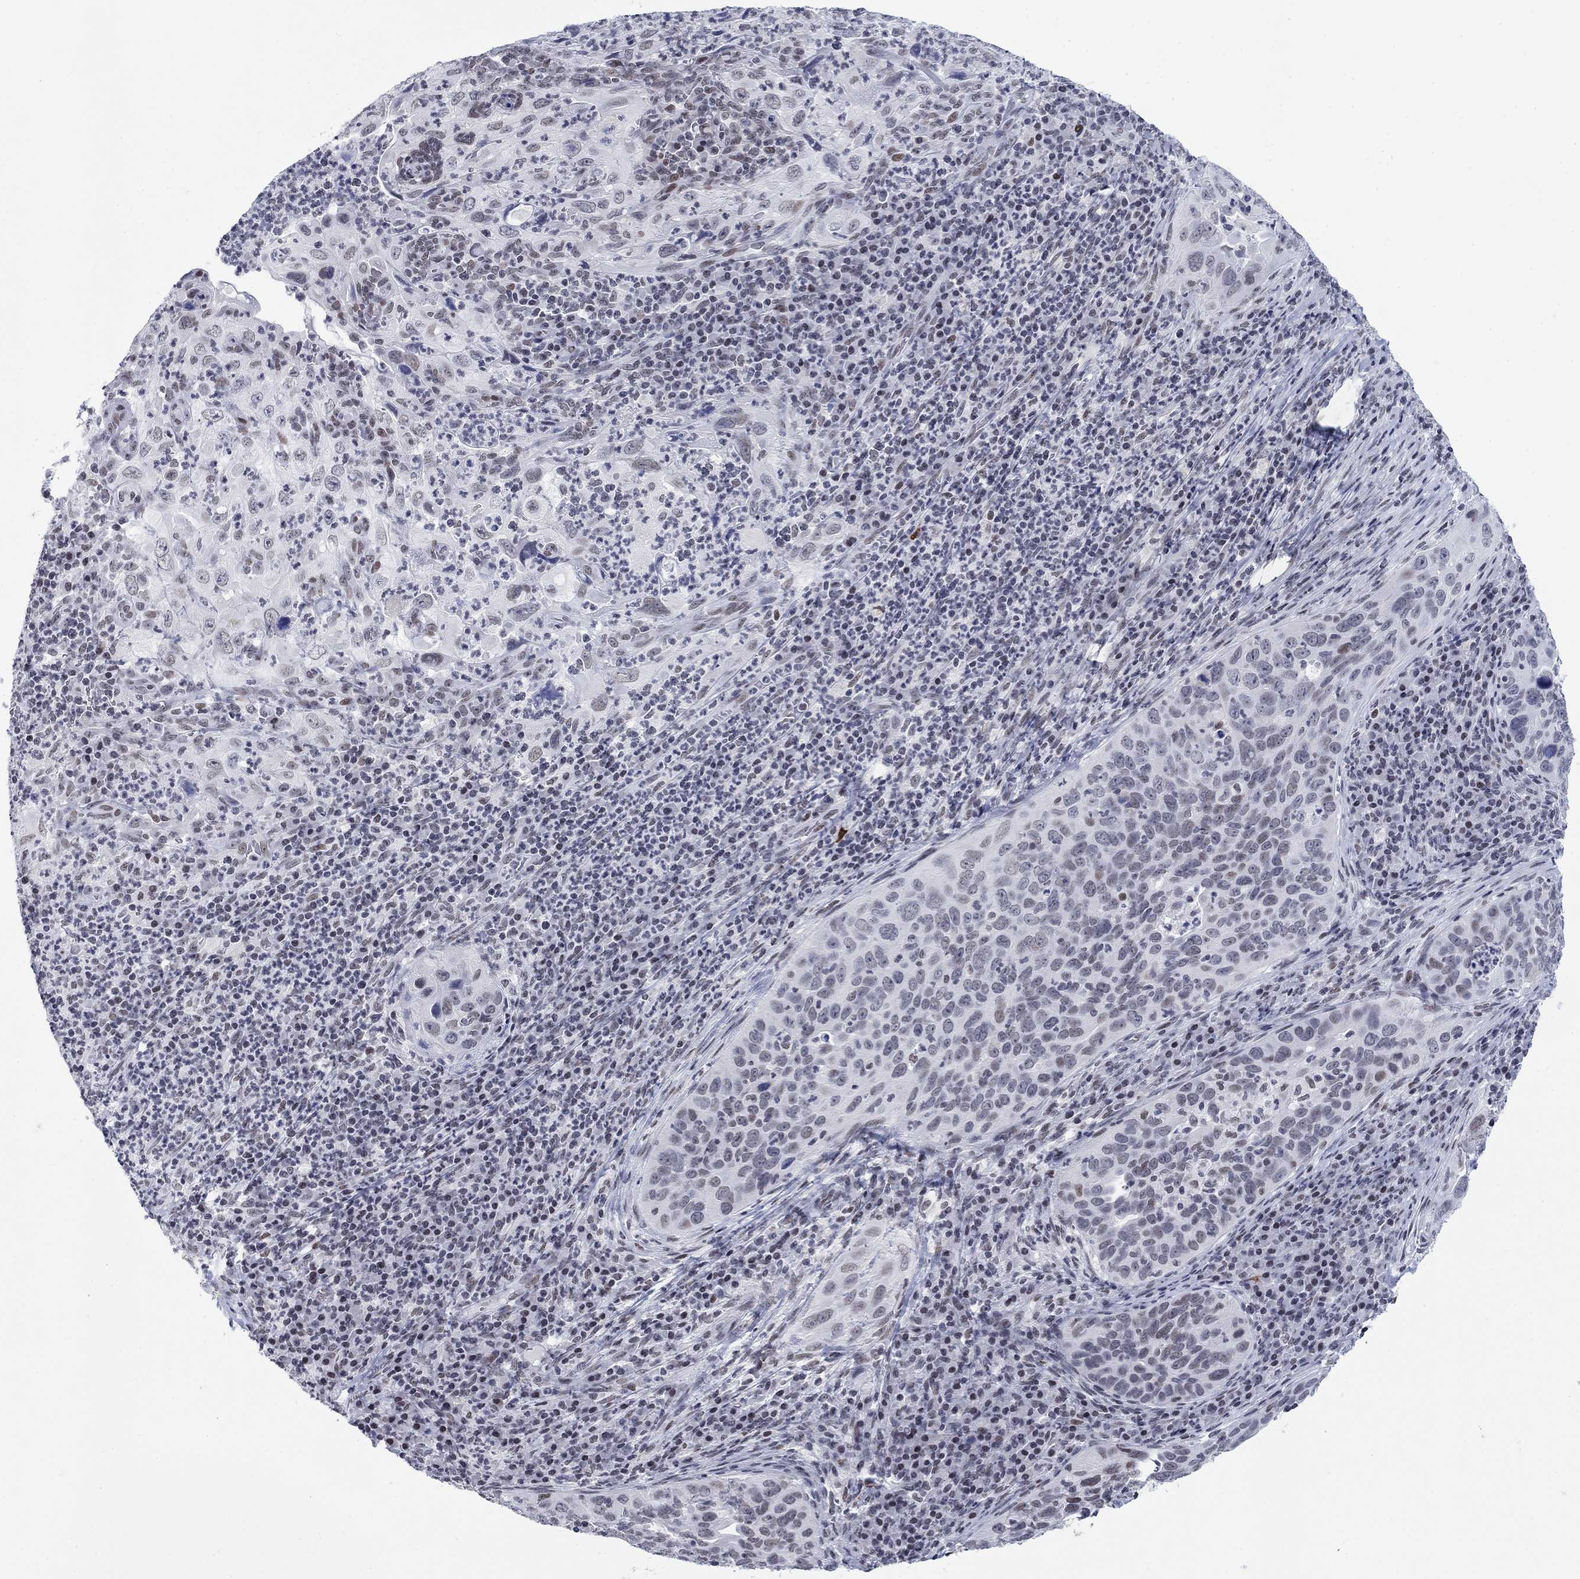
{"staining": {"intensity": "negative", "quantity": "none", "location": "none"}, "tissue": "cervical cancer", "cell_type": "Tumor cells", "image_type": "cancer", "snomed": [{"axis": "morphology", "description": "Squamous cell carcinoma, NOS"}, {"axis": "topography", "description": "Cervix"}], "caption": "The histopathology image demonstrates no staining of tumor cells in cervical cancer.", "gene": "NPAS3", "patient": {"sex": "female", "age": 26}}